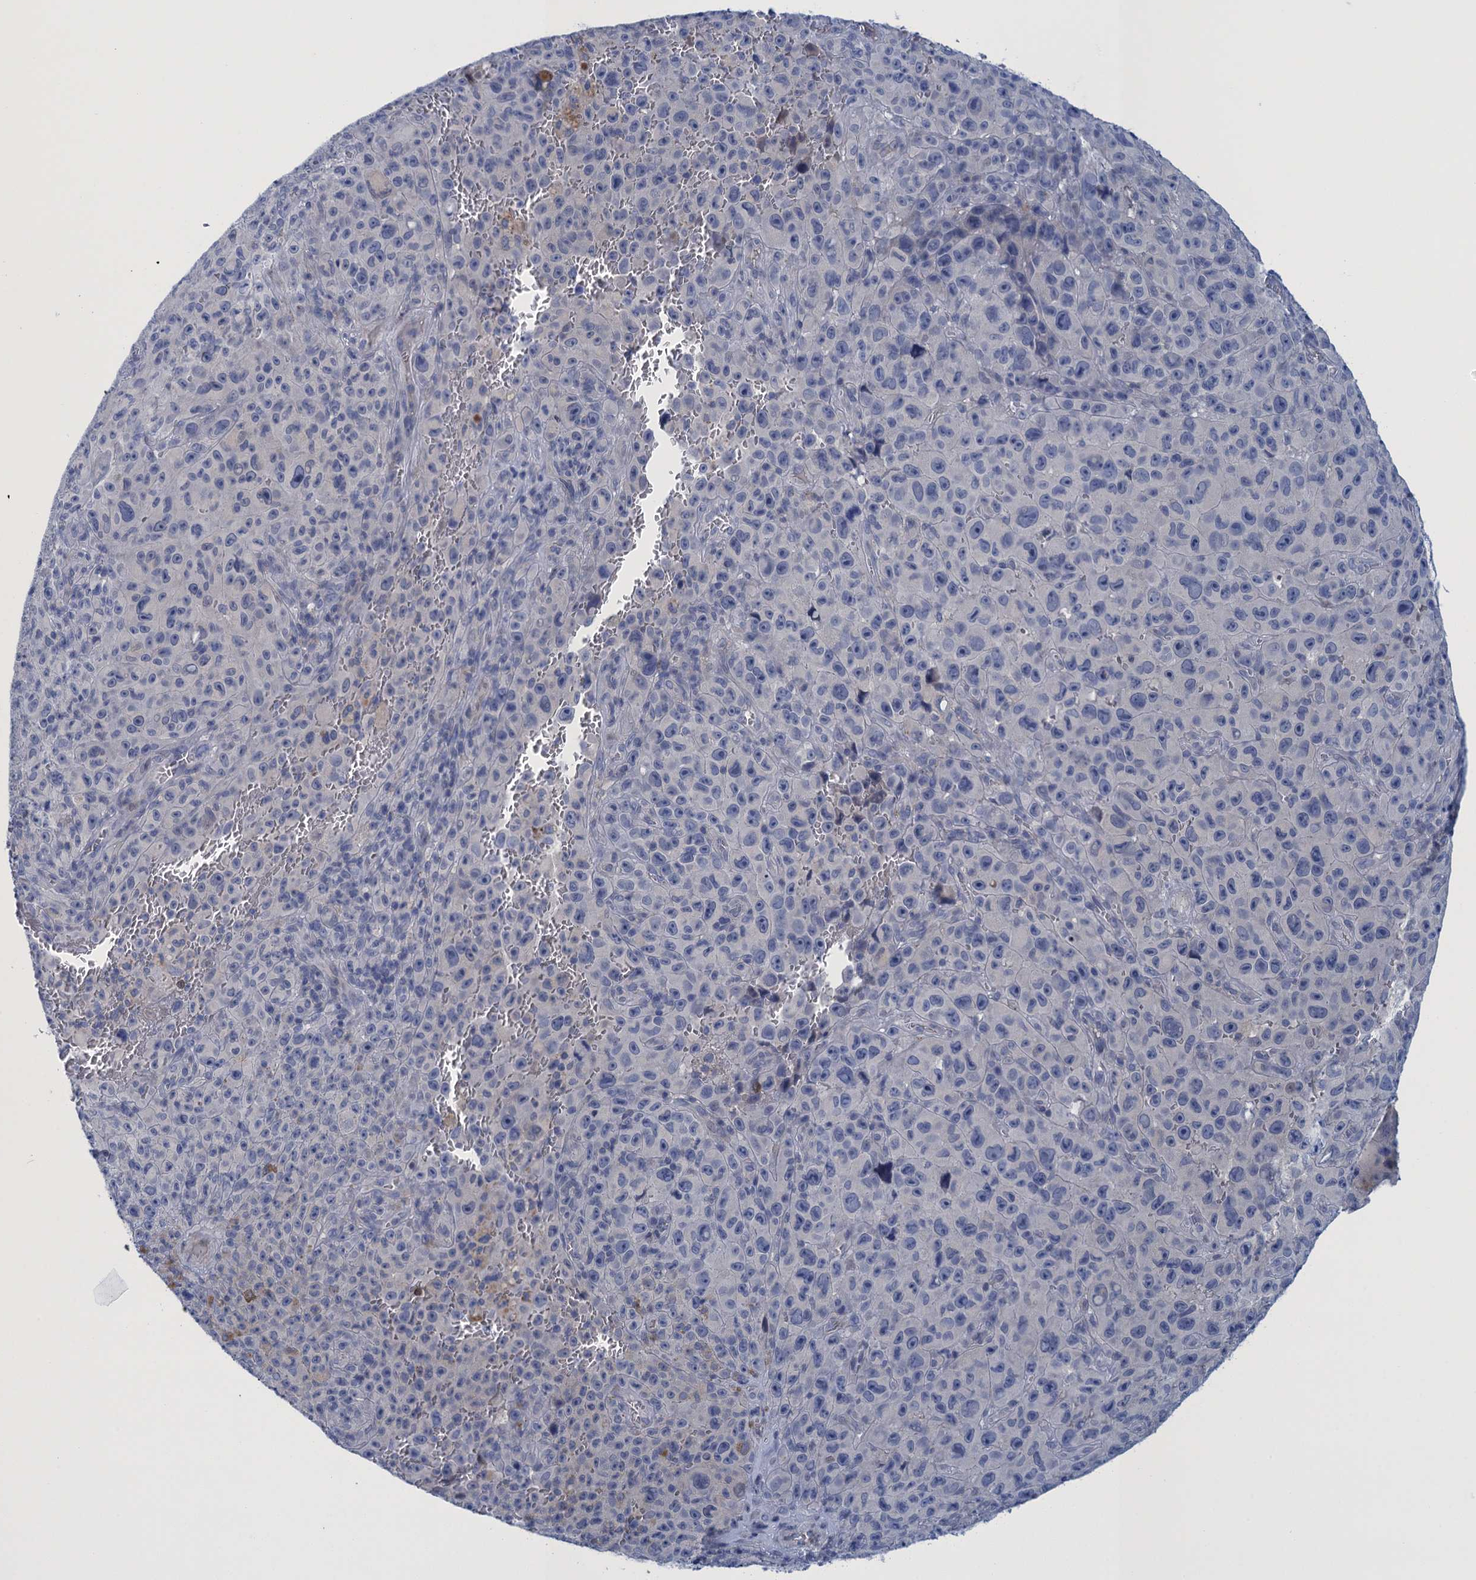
{"staining": {"intensity": "negative", "quantity": "none", "location": "none"}, "tissue": "melanoma", "cell_type": "Tumor cells", "image_type": "cancer", "snomed": [{"axis": "morphology", "description": "Malignant melanoma, NOS"}, {"axis": "topography", "description": "Skin"}], "caption": "There is no significant positivity in tumor cells of melanoma.", "gene": "SCEL", "patient": {"sex": "female", "age": 82}}